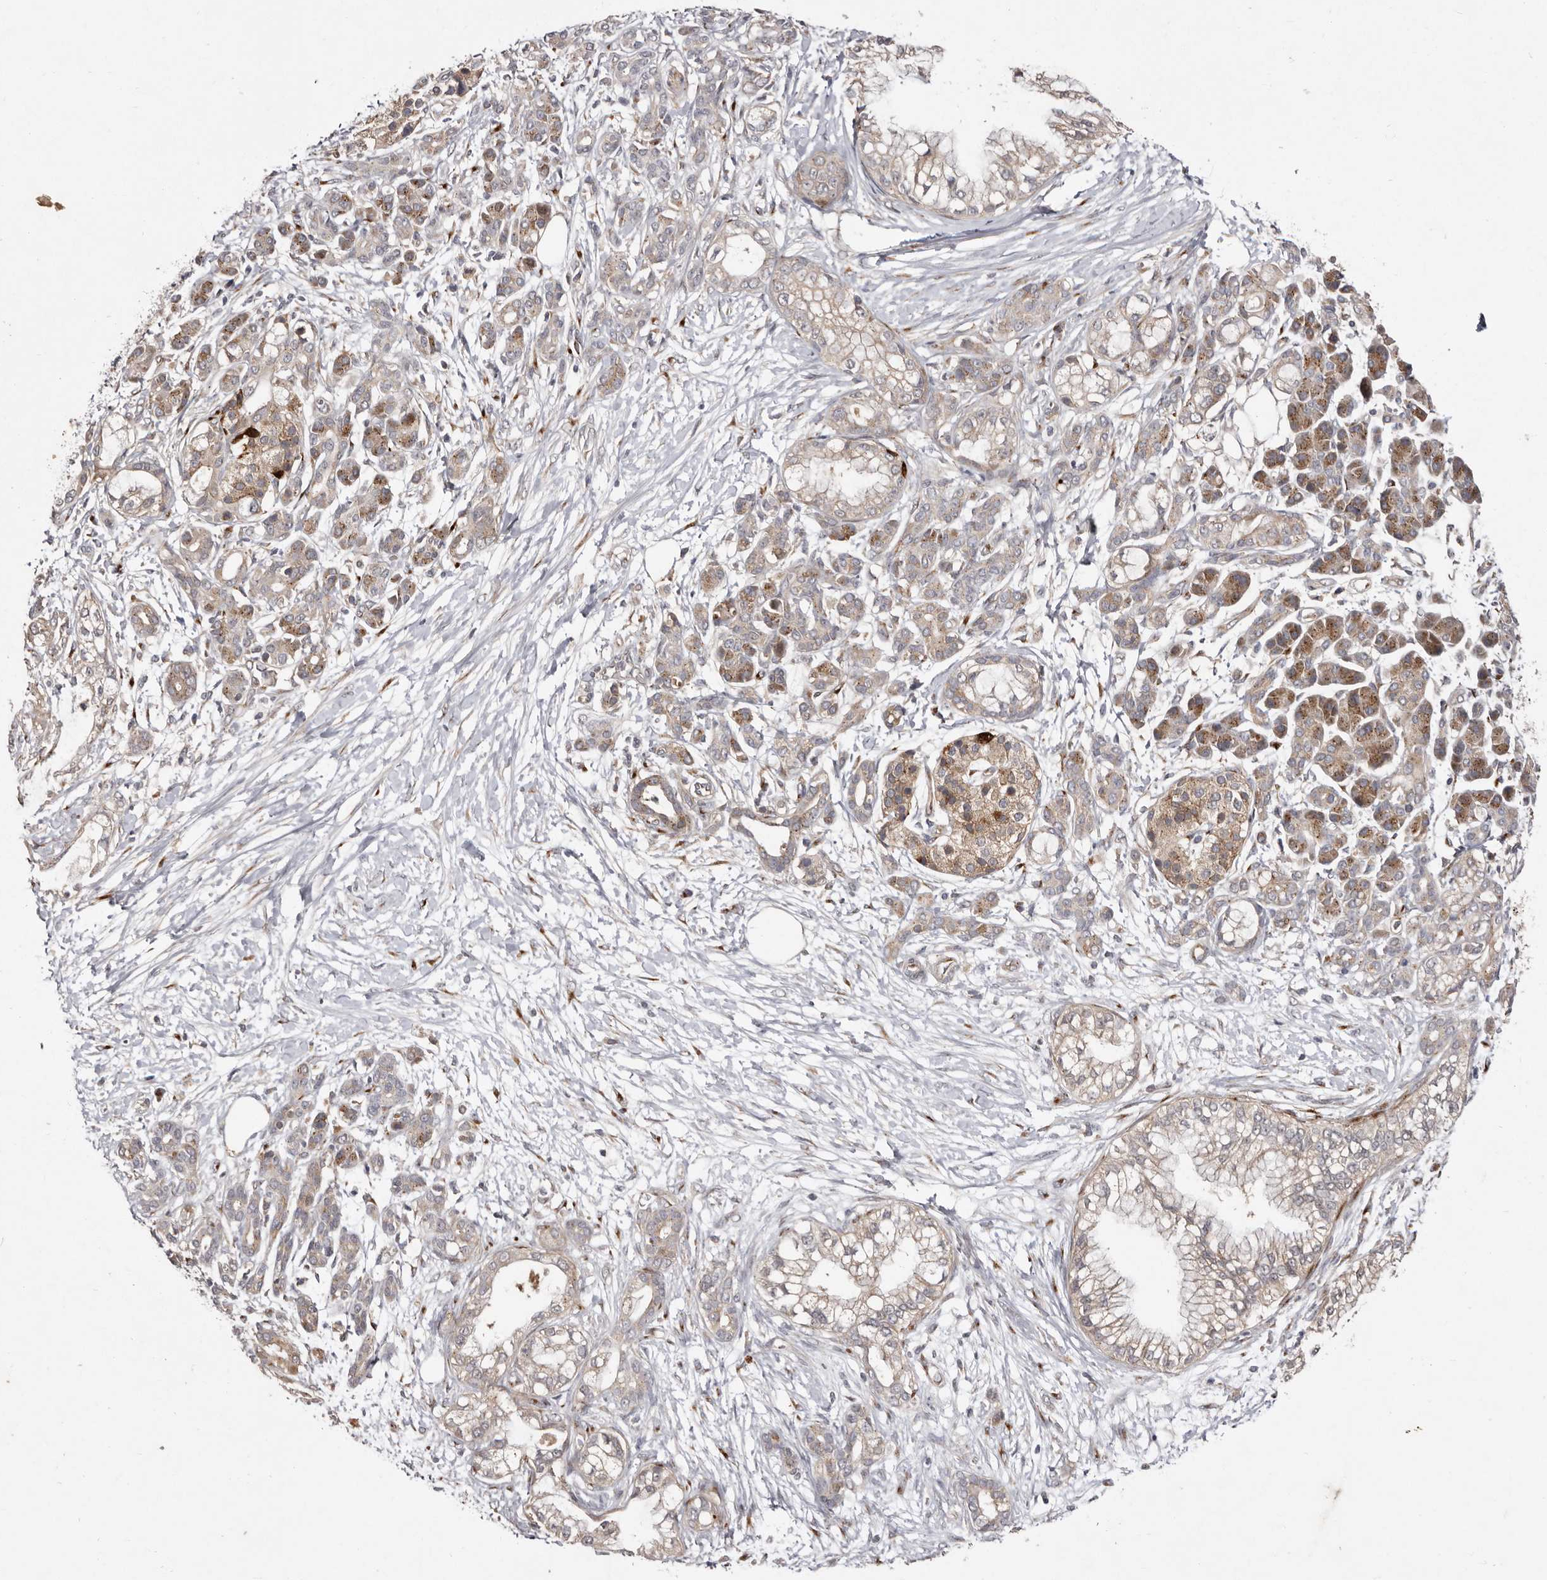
{"staining": {"intensity": "moderate", "quantity": "25%-75%", "location": "cytoplasmic/membranous"}, "tissue": "pancreatic cancer", "cell_type": "Tumor cells", "image_type": "cancer", "snomed": [{"axis": "morphology", "description": "Adenocarcinoma, NOS"}, {"axis": "topography", "description": "Pancreas"}], "caption": "Tumor cells show moderate cytoplasmic/membranous staining in approximately 25%-75% of cells in adenocarcinoma (pancreatic).", "gene": "FLAD1", "patient": {"sex": "male", "age": 68}}